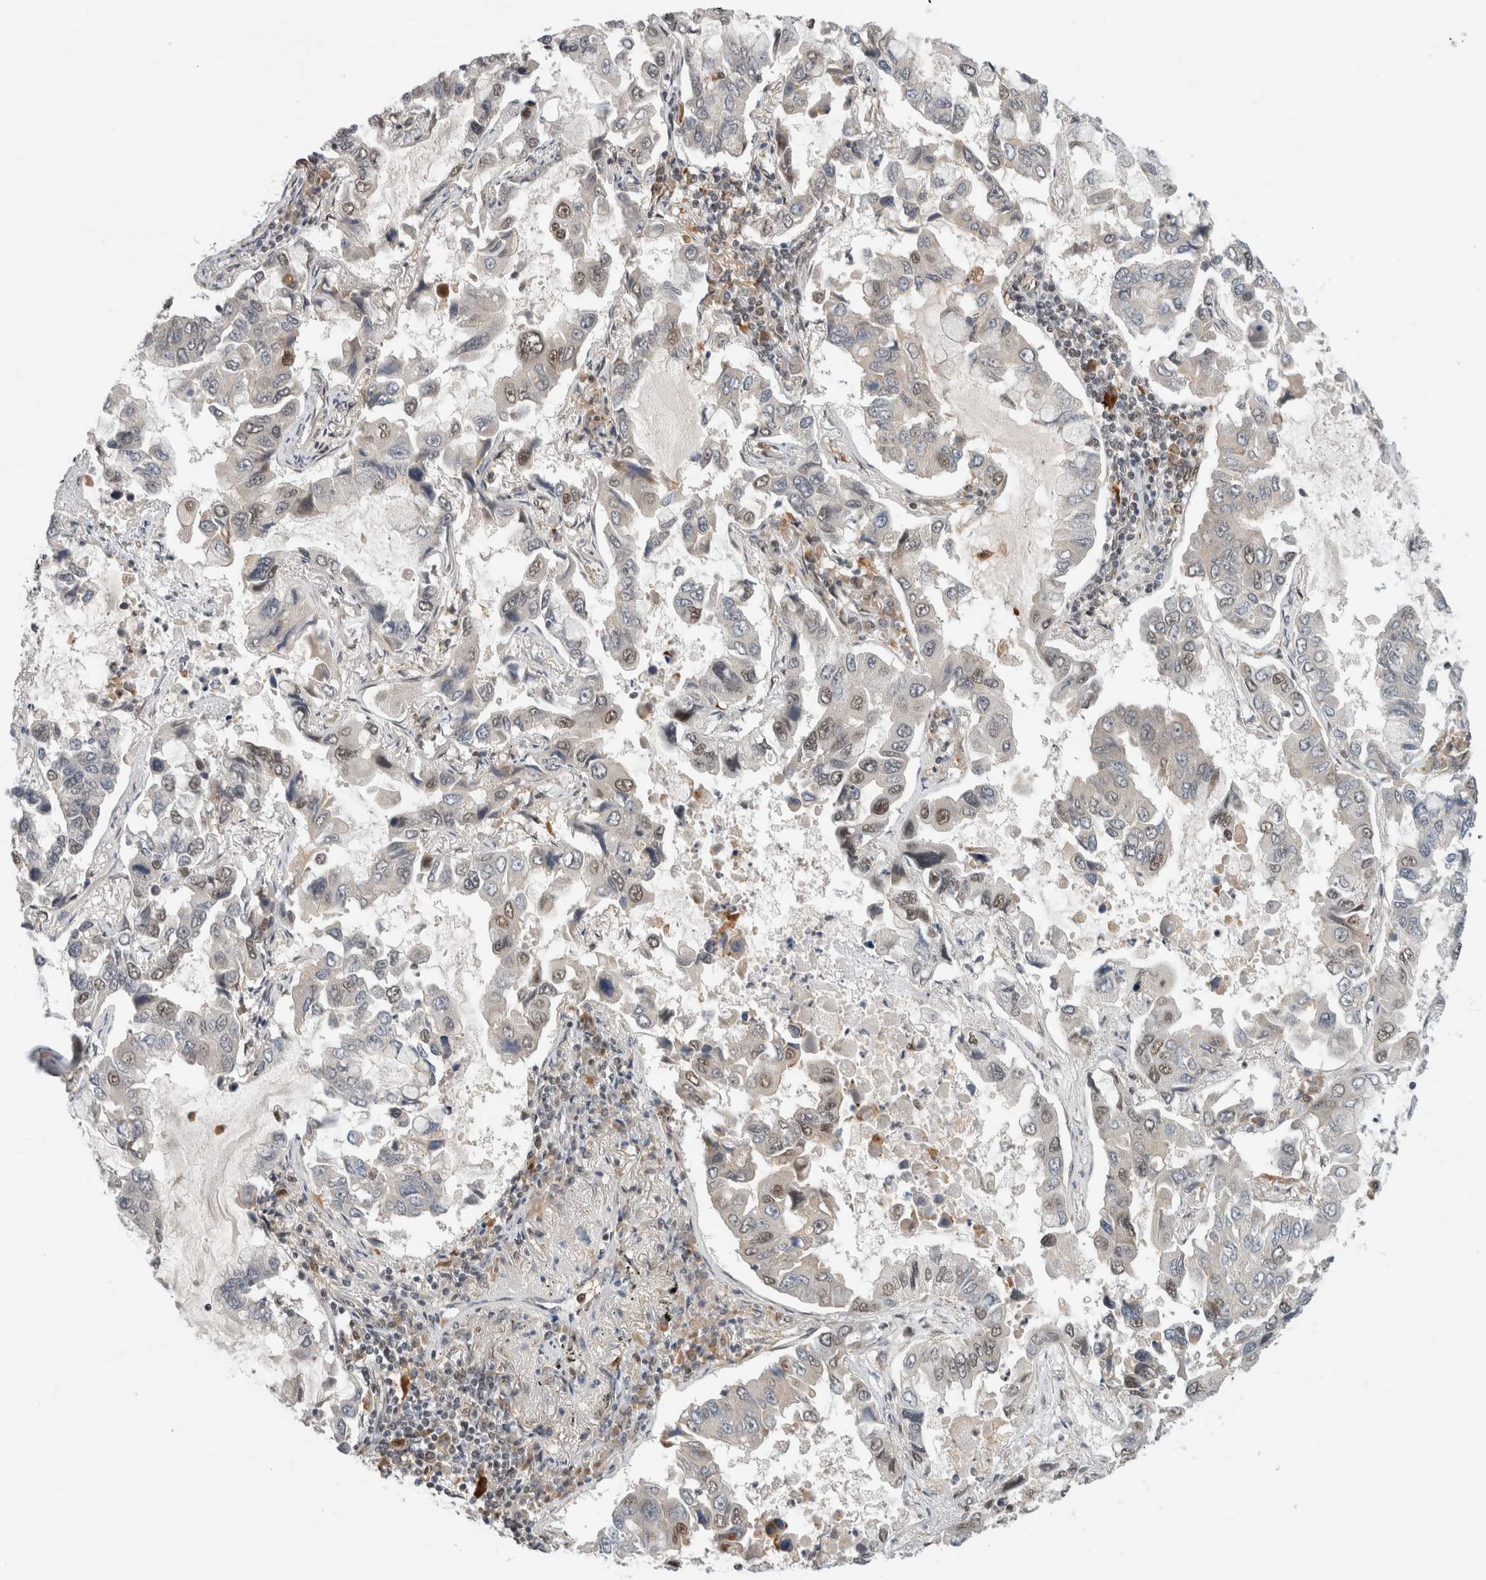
{"staining": {"intensity": "moderate", "quantity": "<25%", "location": "nuclear"}, "tissue": "lung cancer", "cell_type": "Tumor cells", "image_type": "cancer", "snomed": [{"axis": "morphology", "description": "Adenocarcinoma, NOS"}, {"axis": "topography", "description": "Lung"}], "caption": "Tumor cells demonstrate low levels of moderate nuclear expression in approximately <25% of cells in lung adenocarcinoma.", "gene": "NCAPG2", "patient": {"sex": "male", "age": 64}}